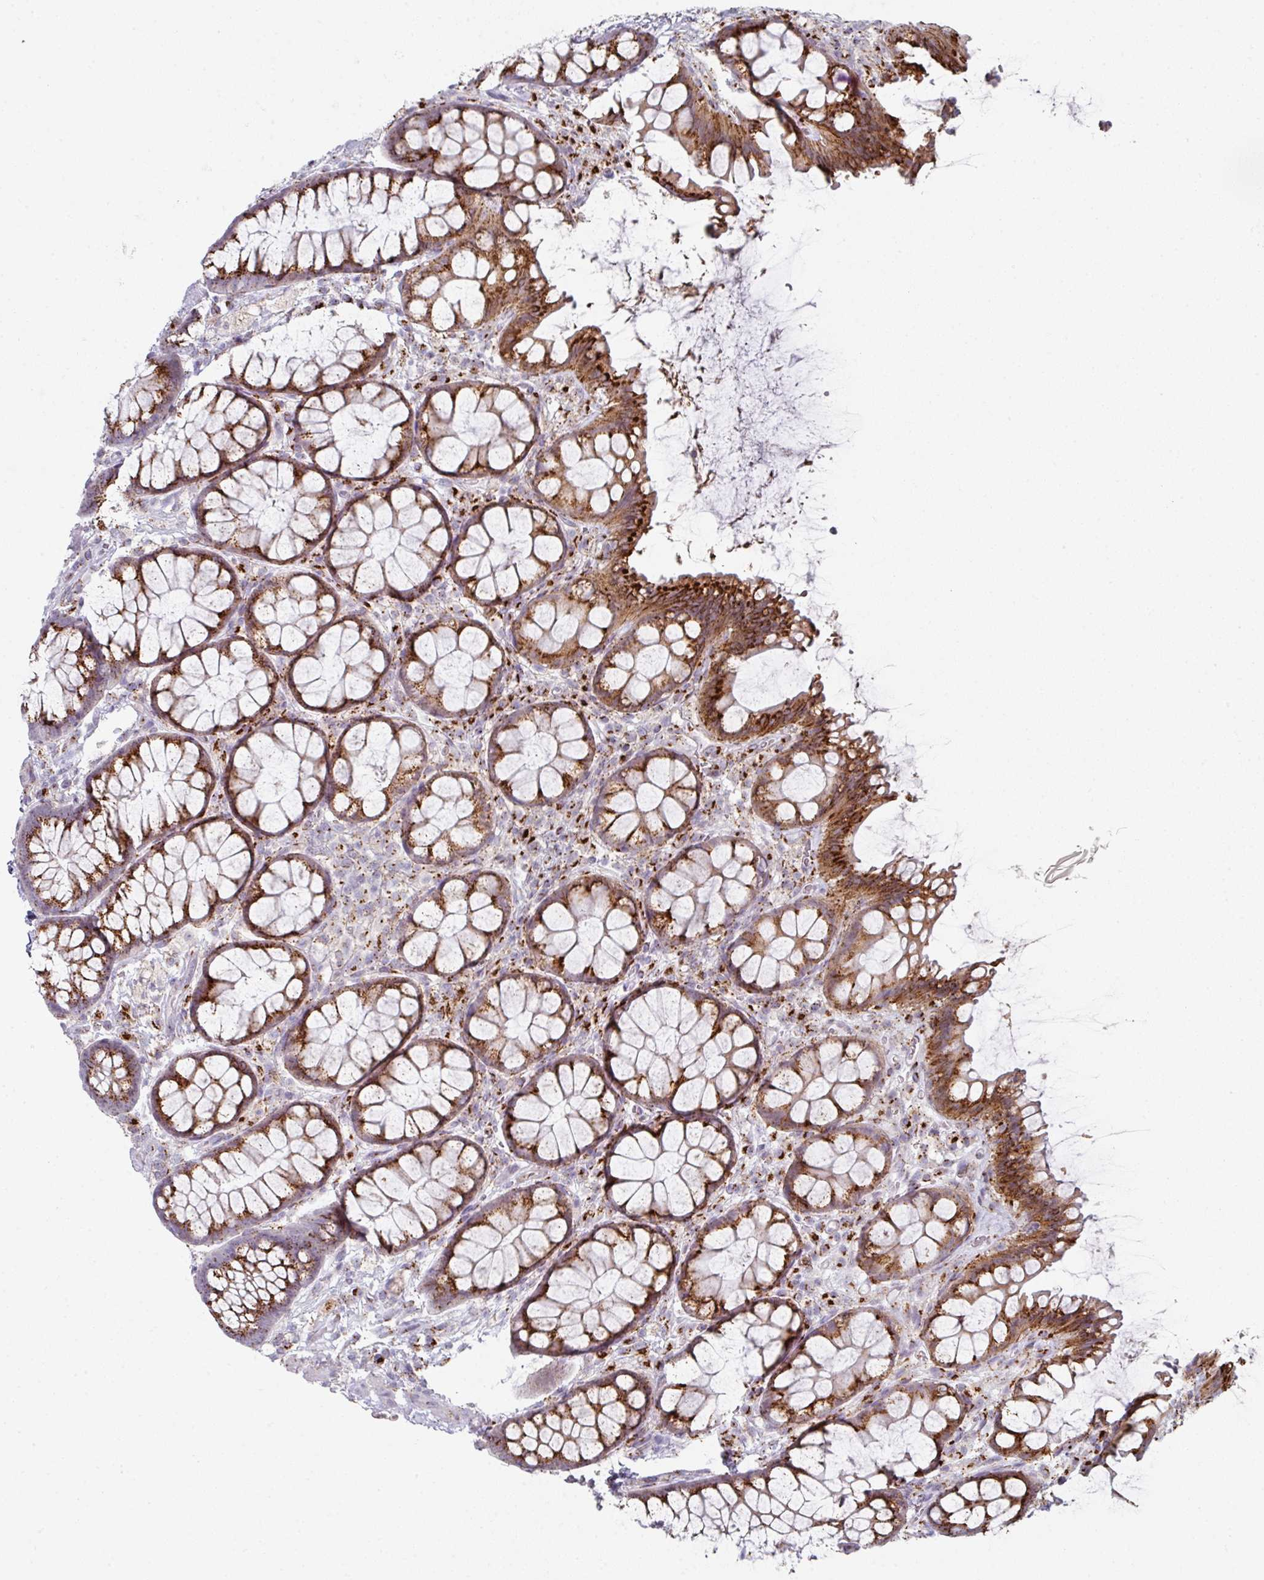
{"staining": {"intensity": "strong", "quantity": ">75%", "location": "cytoplasmic/membranous"}, "tissue": "rectum", "cell_type": "Glandular cells", "image_type": "normal", "snomed": [{"axis": "morphology", "description": "Normal tissue, NOS"}, {"axis": "topography", "description": "Rectum"}], "caption": "Immunohistochemistry (IHC) (DAB) staining of benign rectum exhibits strong cytoplasmic/membranous protein staining in about >75% of glandular cells. (Stains: DAB (3,3'-diaminobenzidine) in brown, nuclei in blue, Microscopy: brightfield microscopy at high magnification).", "gene": "CCDC85B", "patient": {"sex": "female", "age": 67}}